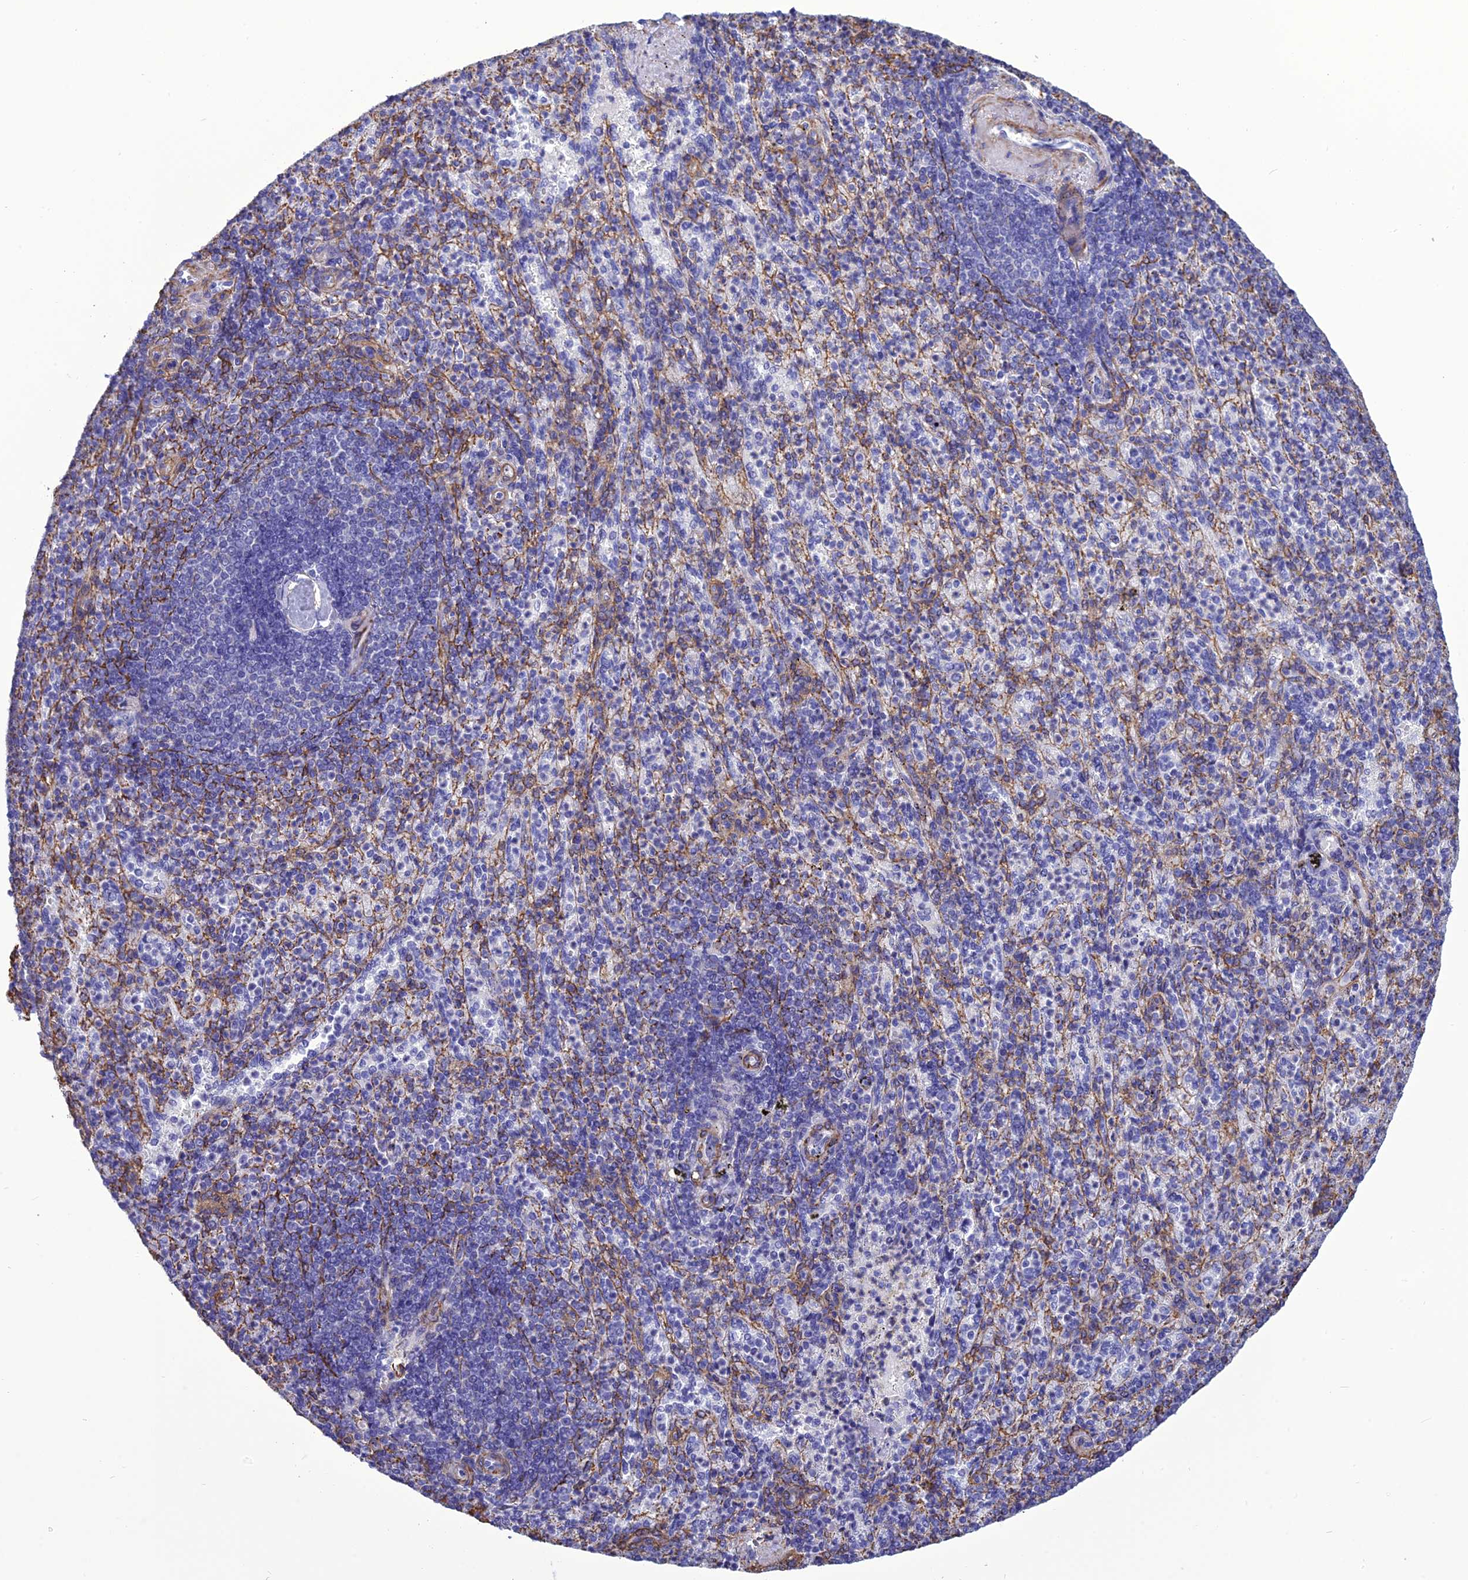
{"staining": {"intensity": "negative", "quantity": "none", "location": "none"}, "tissue": "spleen", "cell_type": "Cells in red pulp", "image_type": "normal", "snomed": [{"axis": "morphology", "description": "Normal tissue, NOS"}, {"axis": "topography", "description": "Spleen"}], "caption": "Photomicrograph shows no significant protein positivity in cells in red pulp of benign spleen. The staining is performed using DAB (3,3'-diaminobenzidine) brown chromogen with nuclei counter-stained in using hematoxylin.", "gene": "NKD1", "patient": {"sex": "female", "age": 74}}